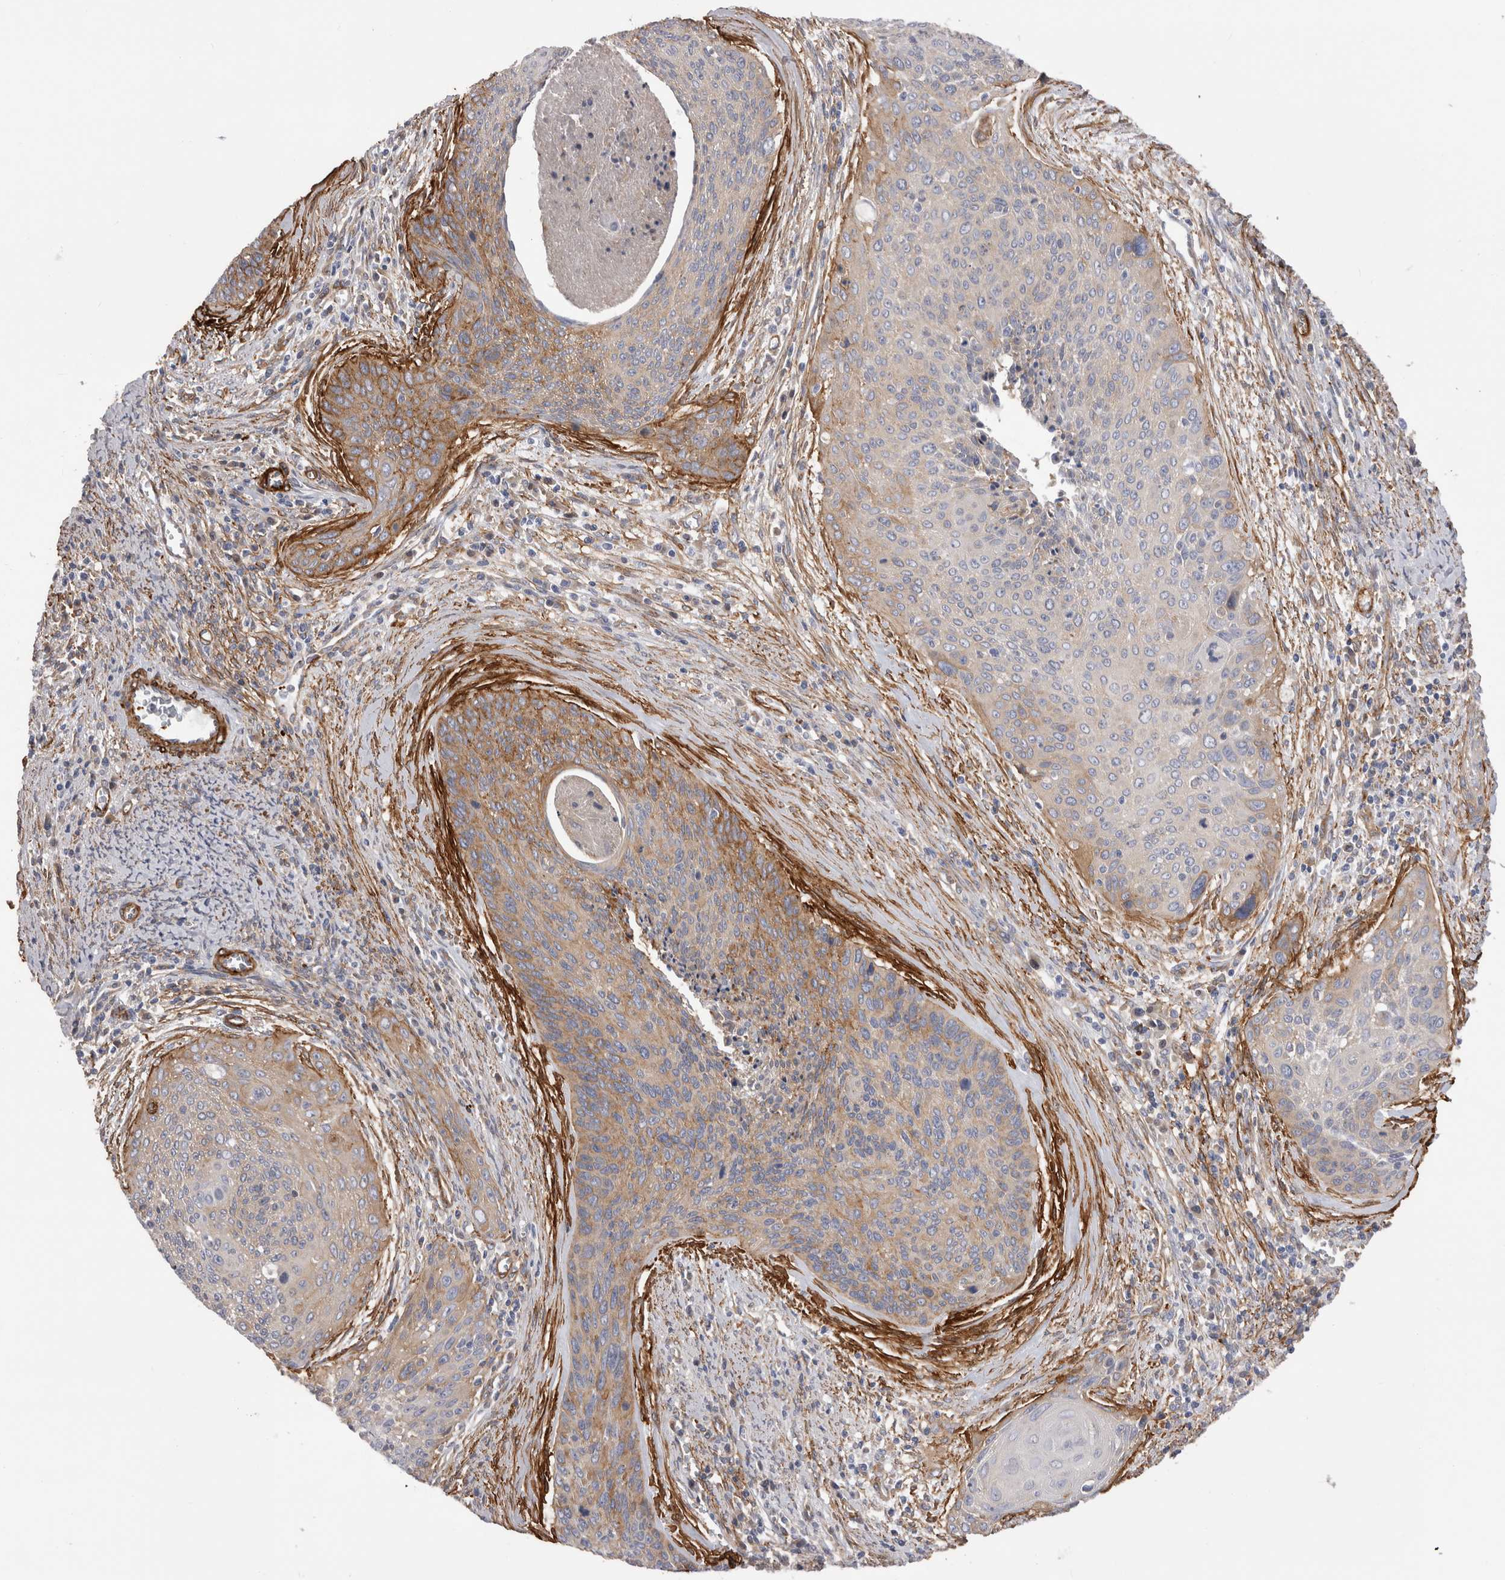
{"staining": {"intensity": "weak", "quantity": "25%-75%", "location": "cytoplasmic/membranous"}, "tissue": "cervical cancer", "cell_type": "Tumor cells", "image_type": "cancer", "snomed": [{"axis": "morphology", "description": "Squamous cell carcinoma, NOS"}, {"axis": "topography", "description": "Cervix"}], "caption": "A high-resolution photomicrograph shows immunohistochemistry staining of cervical cancer, which reveals weak cytoplasmic/membranous expression in about 25%-75% of tumor cells. (IHC, brightfield microscopy, high magnification).", "gene": "EPRS1", "patient": {"sex": "female", "age": 55}}